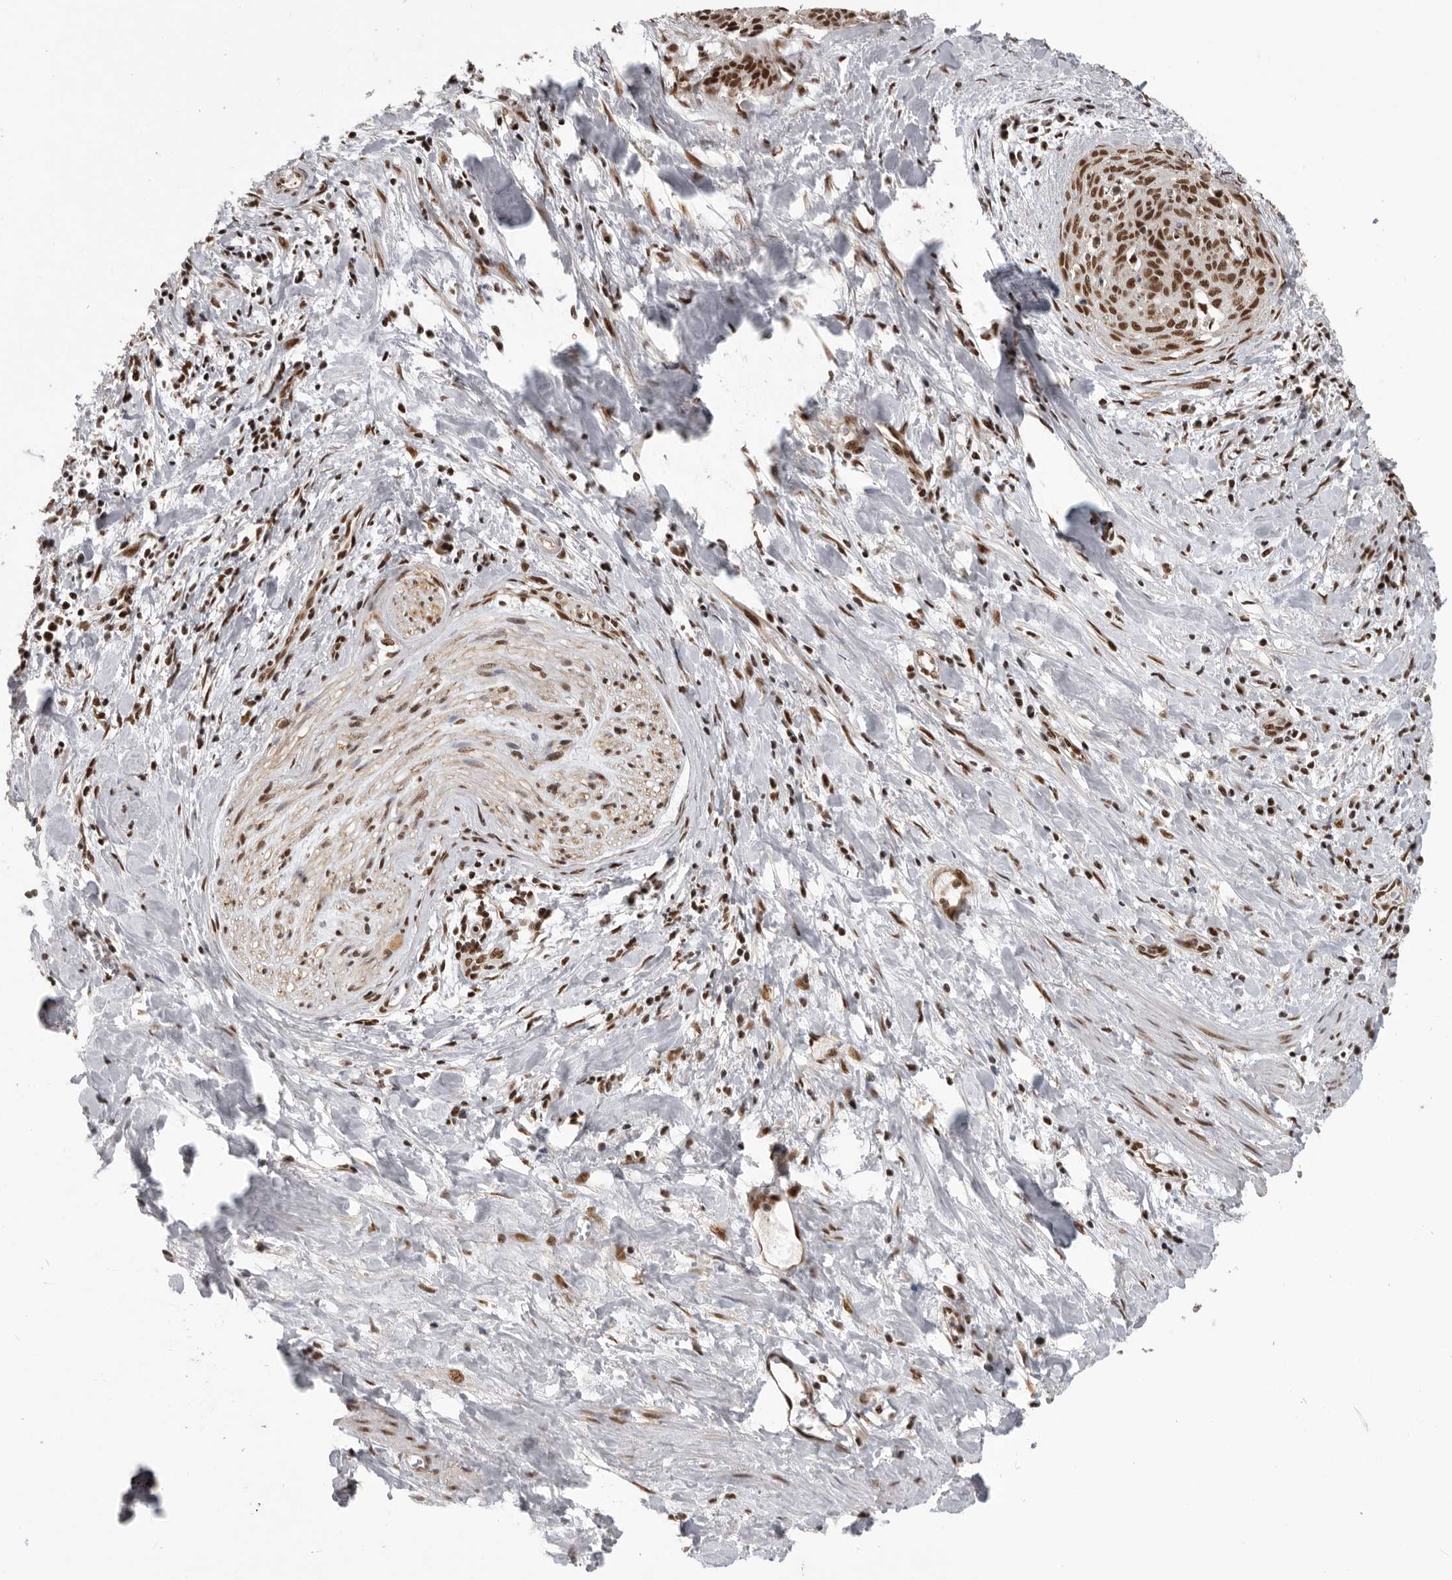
{"staining": {"intensity": "strong", "quantity": ">75%", "location": "nuclear"}, "tissue": "cervical cancer", "cell_type": "Tumor cells", "image_type": "cancer", "snomed": [{"axis": "morphology", "description": "Squamous cell carcinoma, NOS"}, {"axis": "topography", "description": "Cervix"}], "caption": "Strong nuclear protein positivity is appreciated in approximately >75% of tumor cells in squamous cell carcinoma (cervical). (DAB IHC with brightfield microscopy, high magnification).", "gene": "CBLL1", "patient": {"sex": "female", "age": 55}}